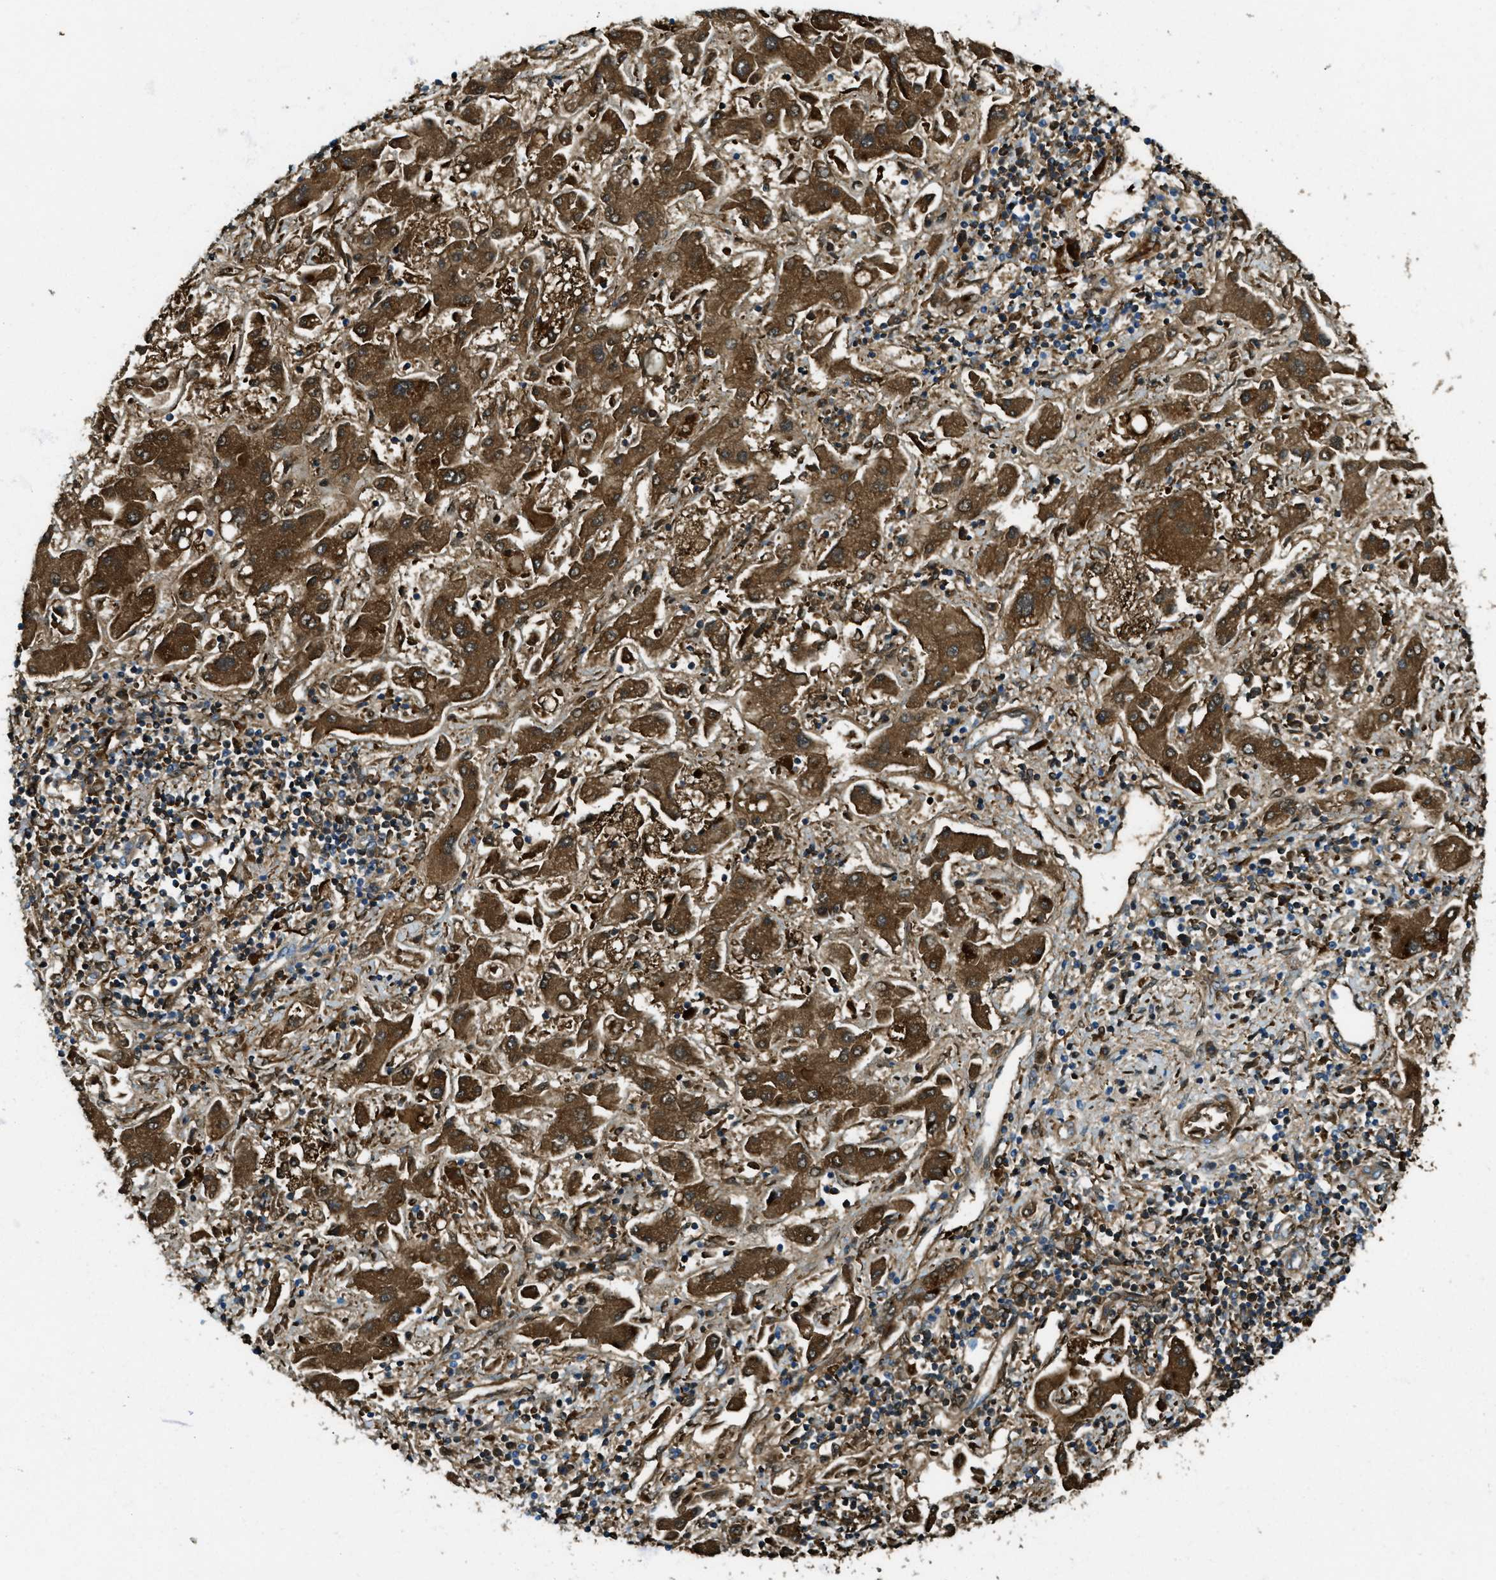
{"staining": {"intensity": "strong", "quantity": ">75%", "location": "cytoplasmic/membranous"}, "tissue": "liver cancer", "cell_type": "Tumor cells", "image_type": "cancer", "snomed": [{"axis": "morphology", "description": "Cholangiocarcinoma"}, {"axis": "topography", "description": "Liver"}], "caption": "Brown immunohistochemical staining in liver cancer (cholangiocarcinoma) reveals strong cytoplasmic/membranous expression in approximately >75% of tumor cells.", "gene": "TRIM59", "patient": {"sex": "male", "age": 50}}